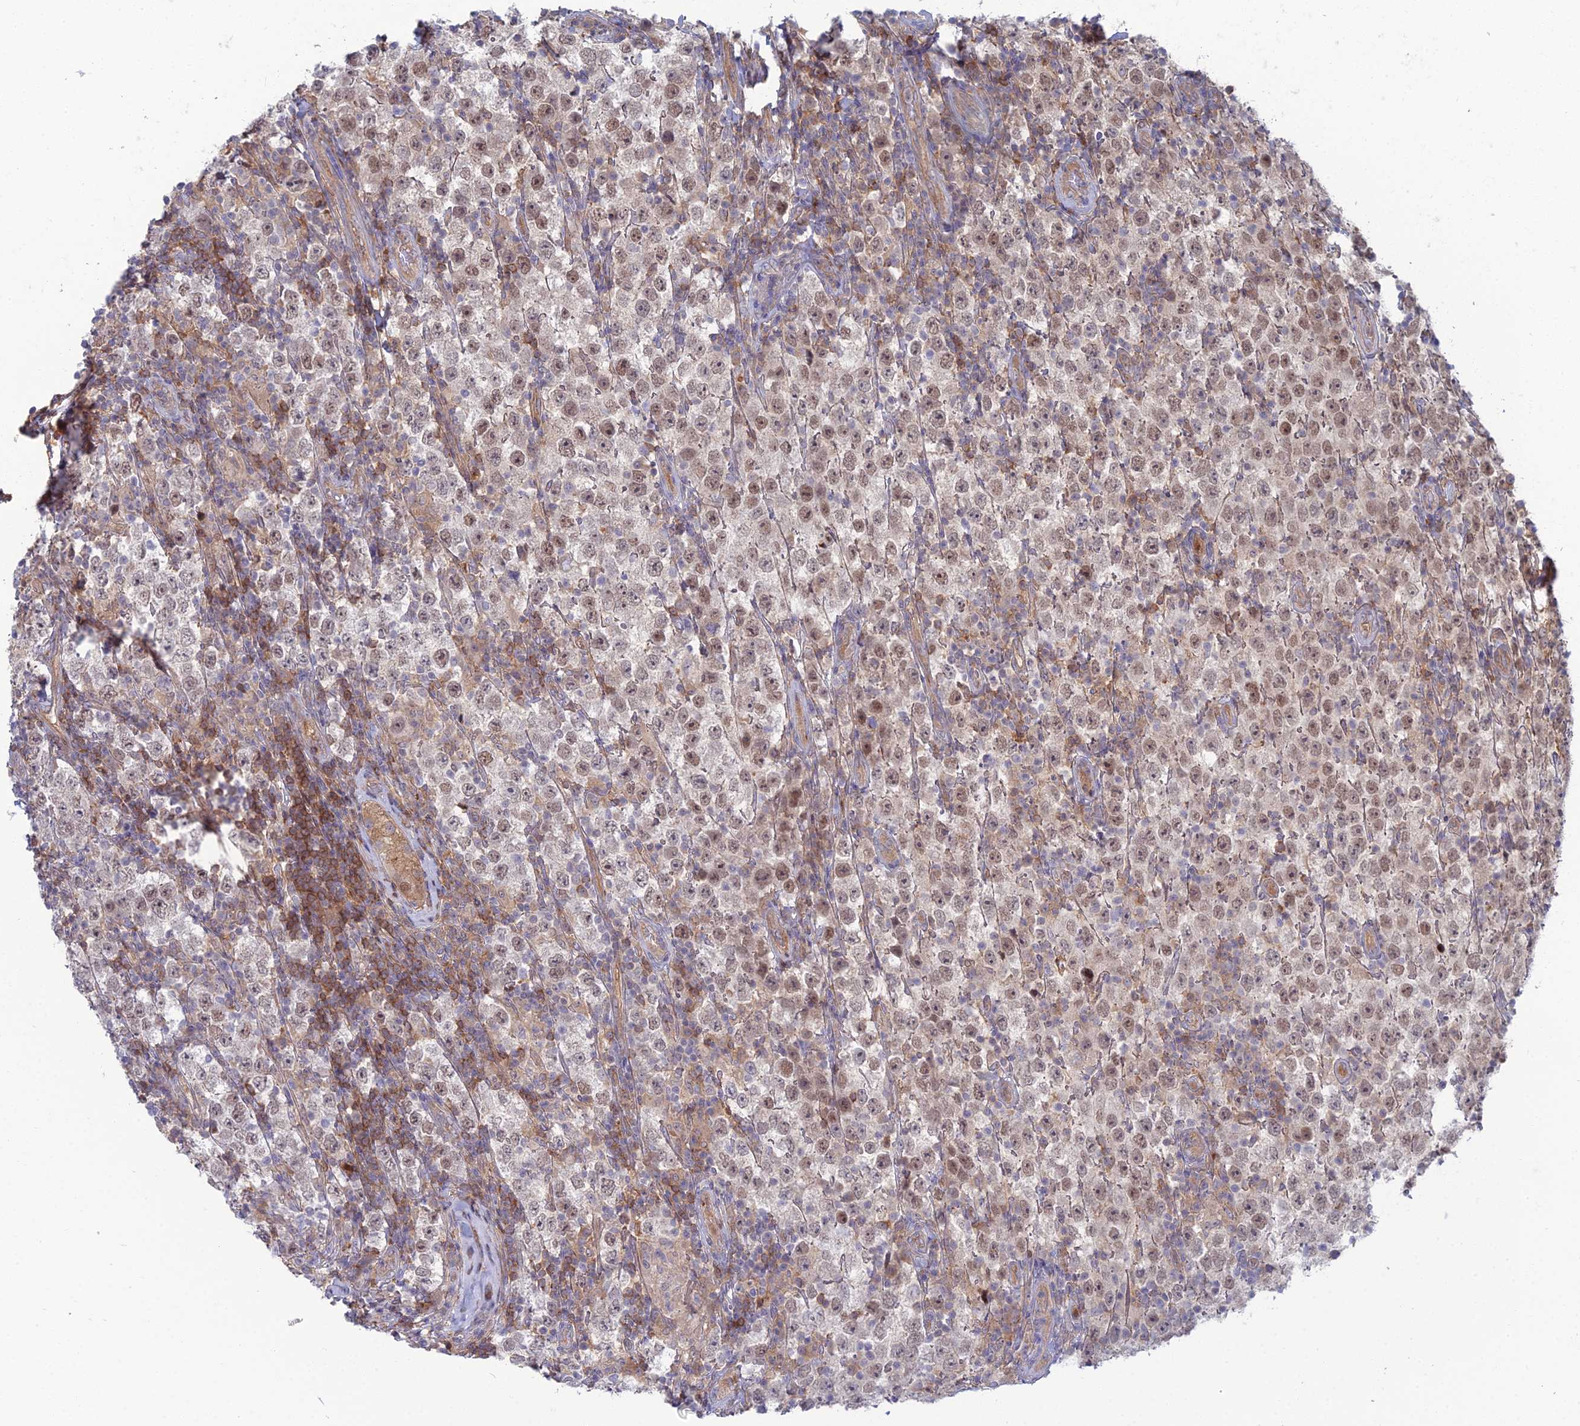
{"staining": {"intensity": "moderate", "quantity": "<25%", "location": "nuclear"}, "tissue": "testis cancer", "cell_type": "Tumor cells", "image_type": "cancer", "snomed": [{"axis": "morphology", "description": "Normal tissue, NOS"}, {"axis": "morphology", "description": "Urothelial carcinoma, High grade"}, {"axis": "morphology", "description": "Seminoma, NOS"}, {"axis": "morphology", "description": "Carcinoma, Embryonal, NOS"}, {"axis": "topography", "description": "Urinary bladder"}, {"axis": "topography", "description": "Testis"}], "caption": "Immunohistochemistry of human embryonal carcinoma (testis) exhibits low levels of moderate nuclear staining in about <25% of tumor cells.", "gene": "ABHD1", "patient": {"sex": "male", "age": 41}}